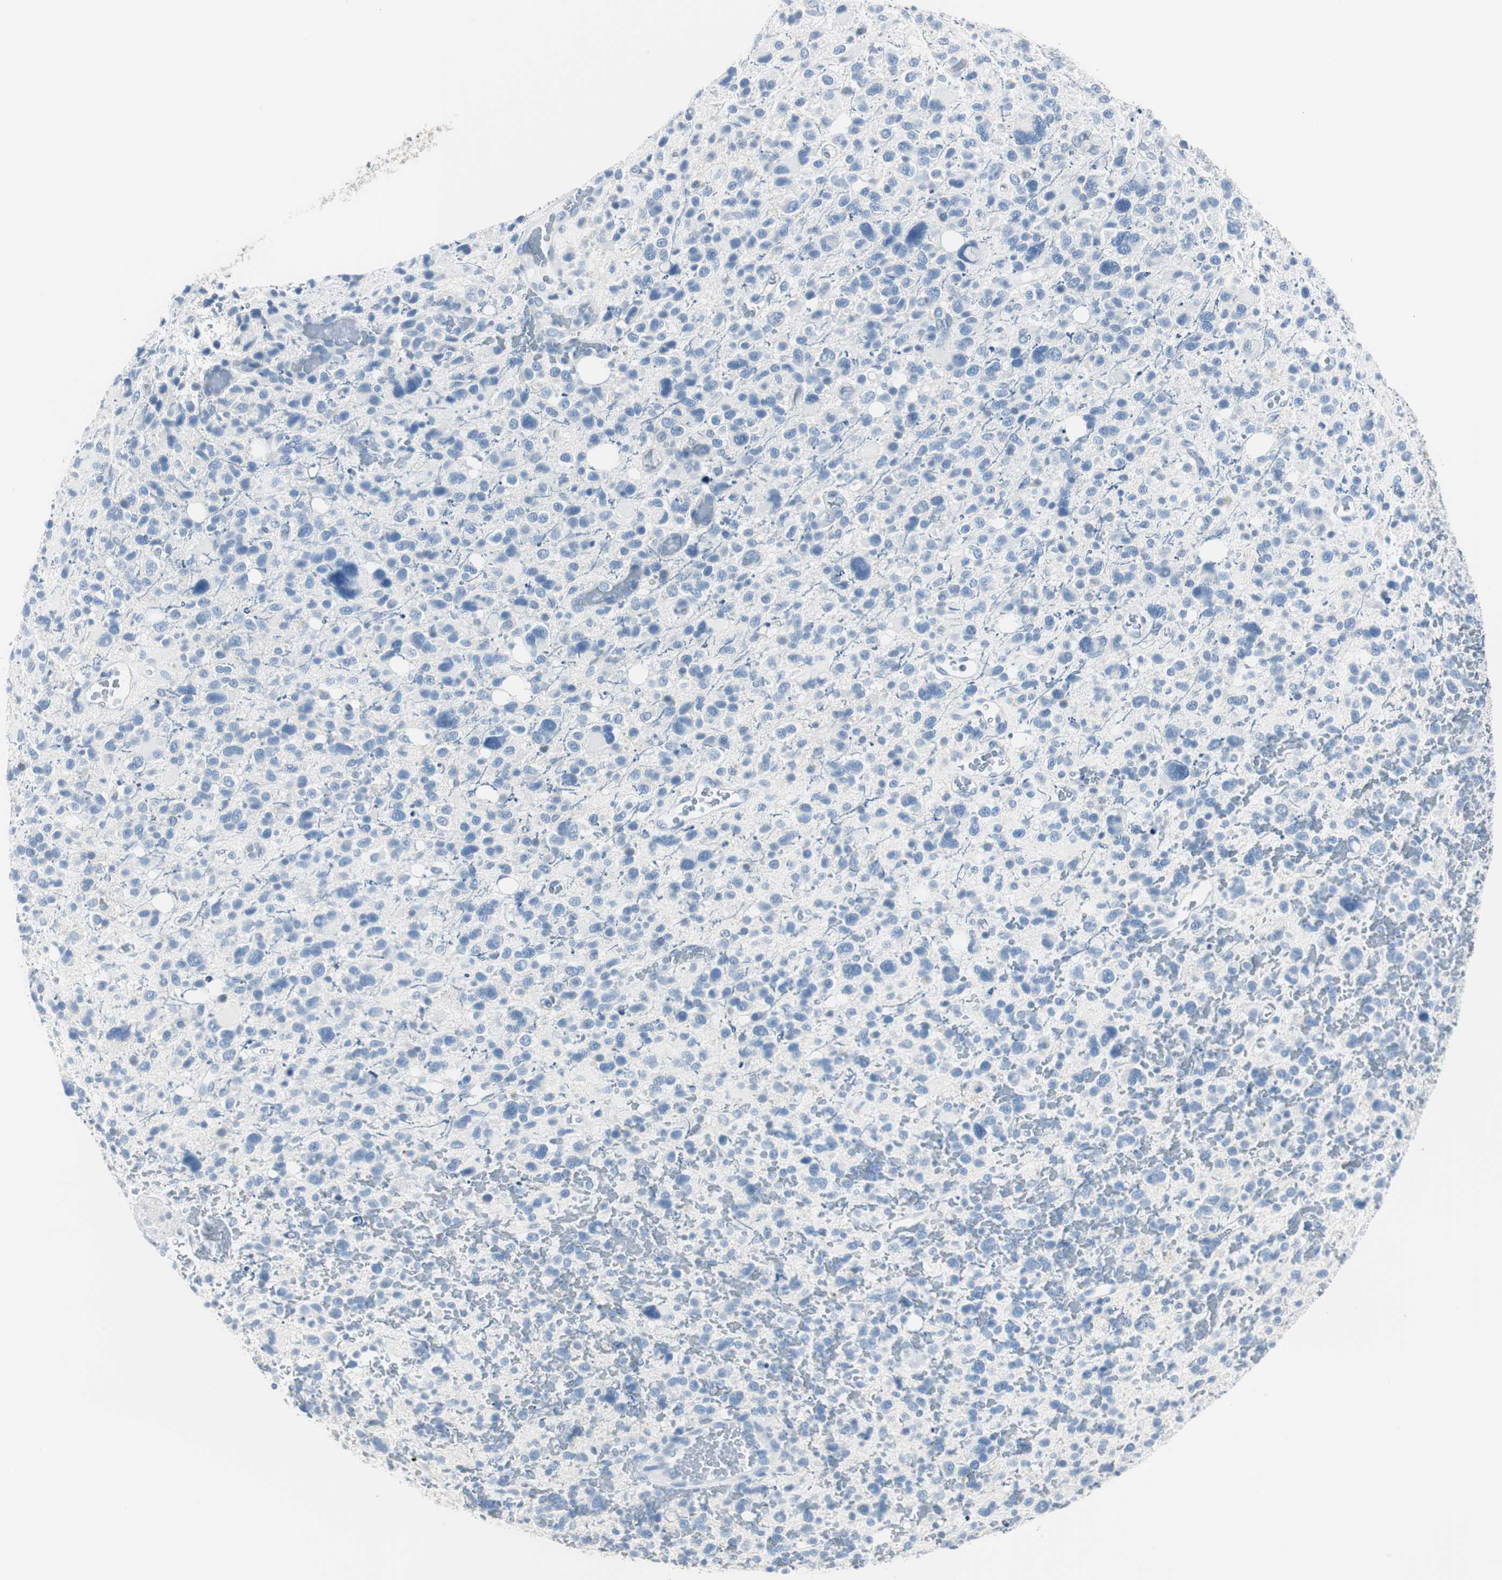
{"staining": {"intensity": "negative", "quantity": "none", "location": "none"}, "tissue": "glioma", "cell_type": "Tumor cells", "image_type": "cancer", "snomed": [{"axis": "morphology", "description": "Glioma, malignant, High grade"}, {"axis": "topography", "description": "Brain"}], "caption": "Tumor cells show no significant staining in glioma. (Immunohistochemistry (ihc), brightfield microscopy, high magnification).", "gene": "FBP1", "patient": {"sex": "male", "age": 48}}